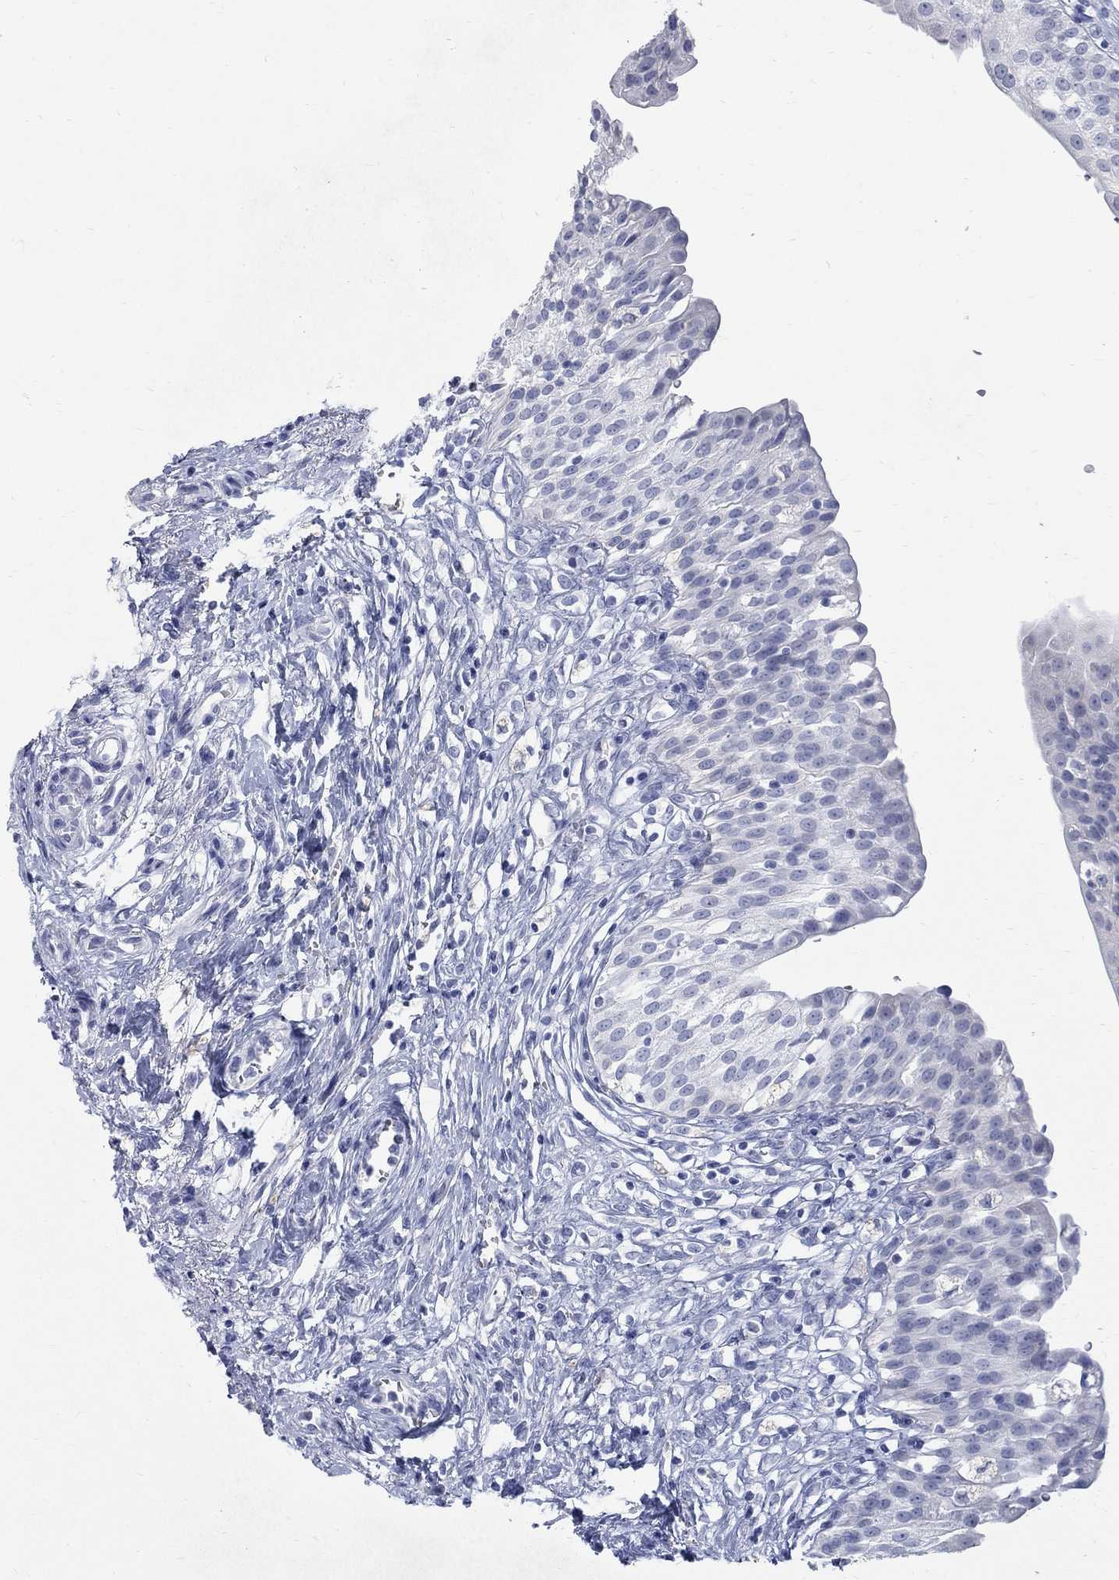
{"staining": {"intensity": "negative", "quantity": "none", "location": "none"}, "tissue": "urinary bladder", "cell_type": "Urothelial cells", "image_type": "normal", "snomed": [{"axis": "morphology", "description": "Normal tissue, NOS"}, {"axis": "topography", "description": "Urinary bladder"}], "caption": "This photomicrograph is of normal urinary bladder stained with immunohistochemistry to label a protein in brown with the nuclei are counter-stained blue. There is no expression in urothelial cells.", "gene": "RFTN2", "patient": {"sex": "male", "age": 76}}